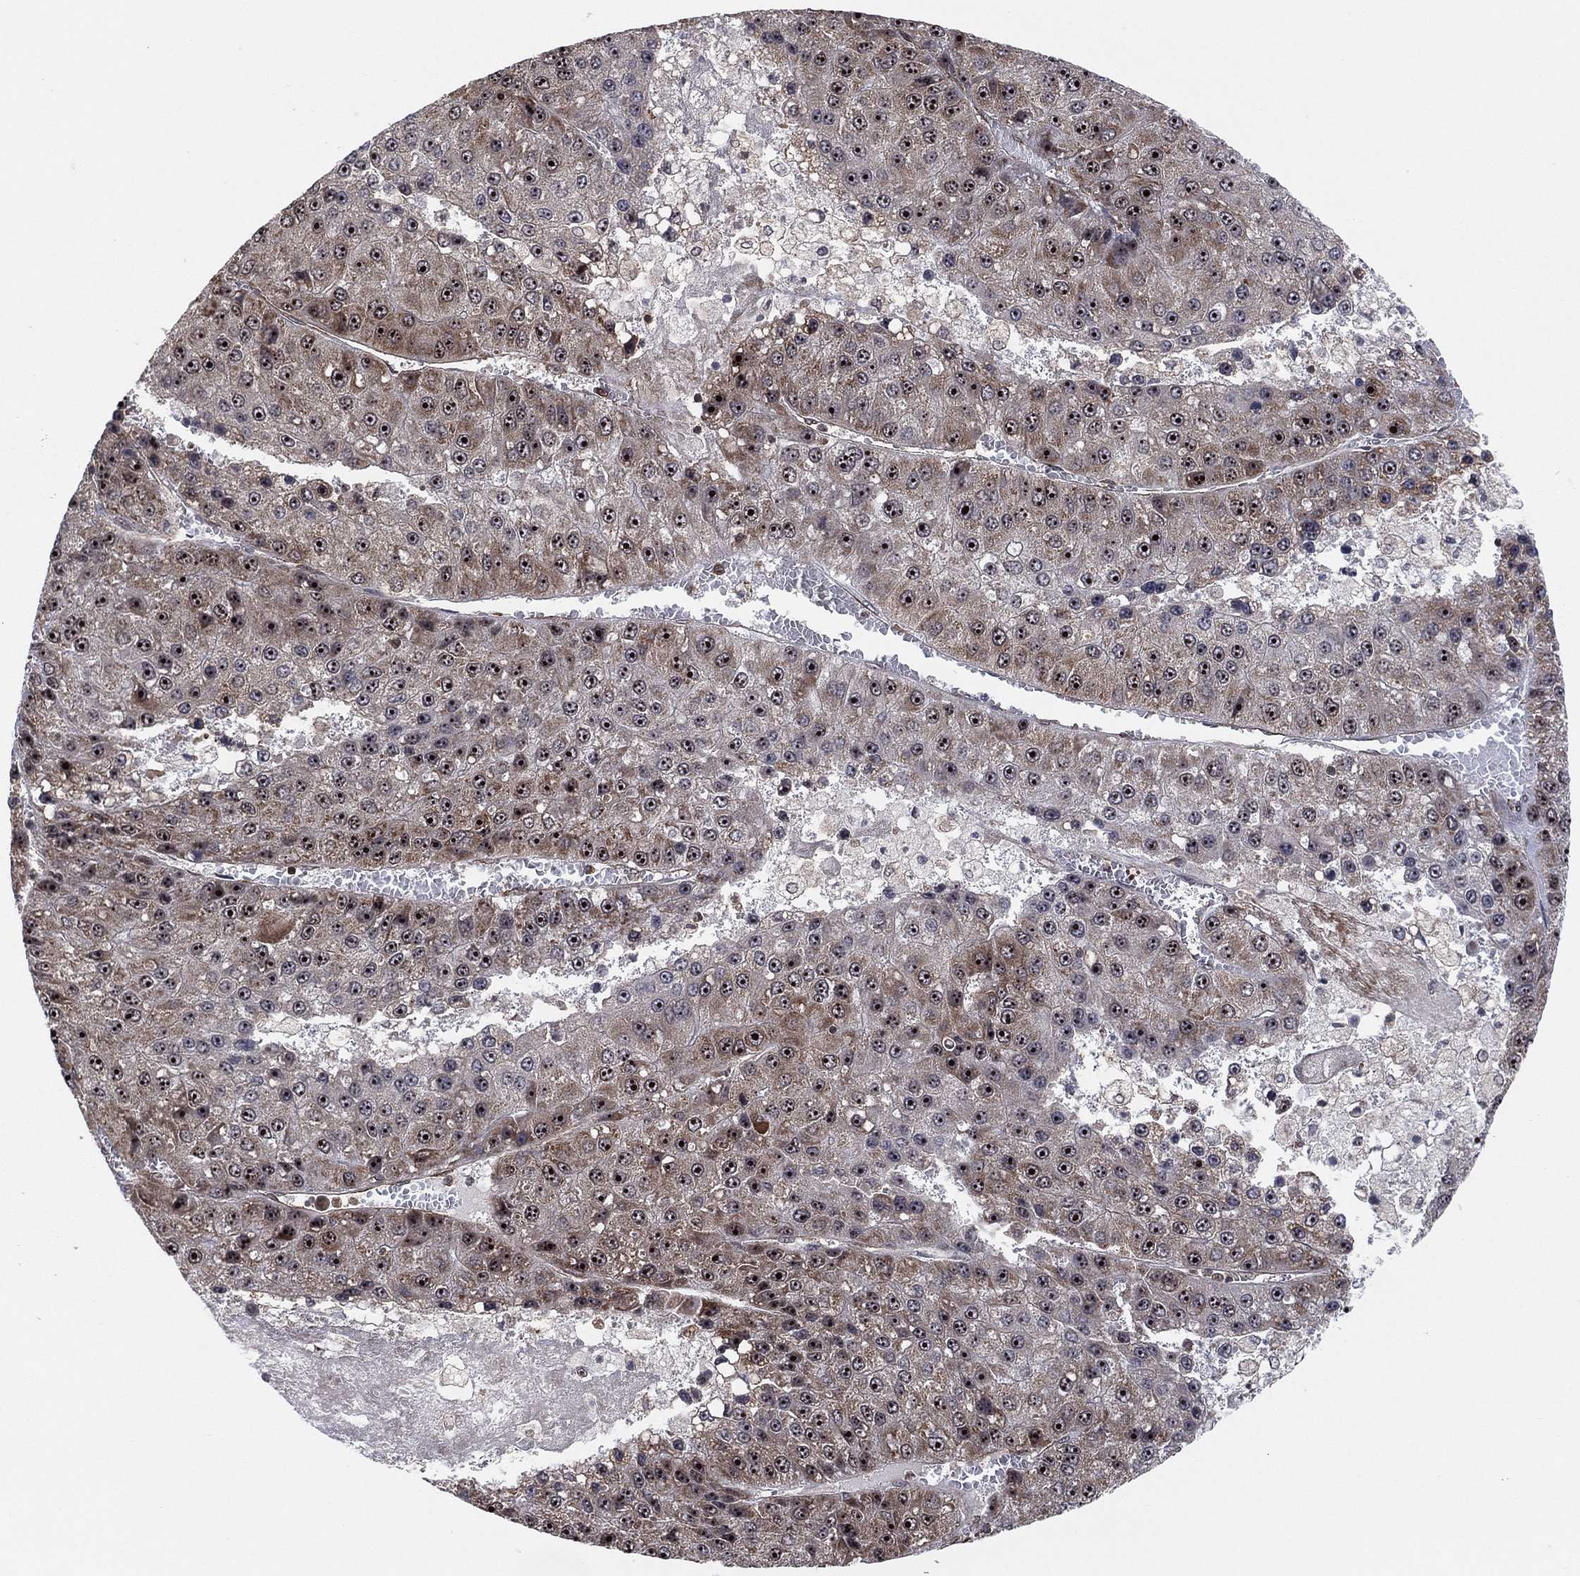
{"staining": {"intensity": "weak", "quantity": ">75%", "location": "nuclear"}, "tissue": "liver cancer", "cell_type": "Tumor cells", "image_type": "cancer", "snomed": [{"axis": "morphology", "description": "Carcinoma, Hepatocellular, NOS"}, {"axis": "topography", "description": "Liver"}], "caption": "Immunohistochemical staining of liver cancer (hepatocellular carcinoma) demonstrates weak nuclear protein positivity in about >75% of tumor cells. Using DAB (3,3'-diaminobenzidine) (brown) and hematoxylin (blue) stains, captured at high magnification using brightfield microscopy.", "gene": "TMCO1", "patient": {"sex": "female", "age": 73}}